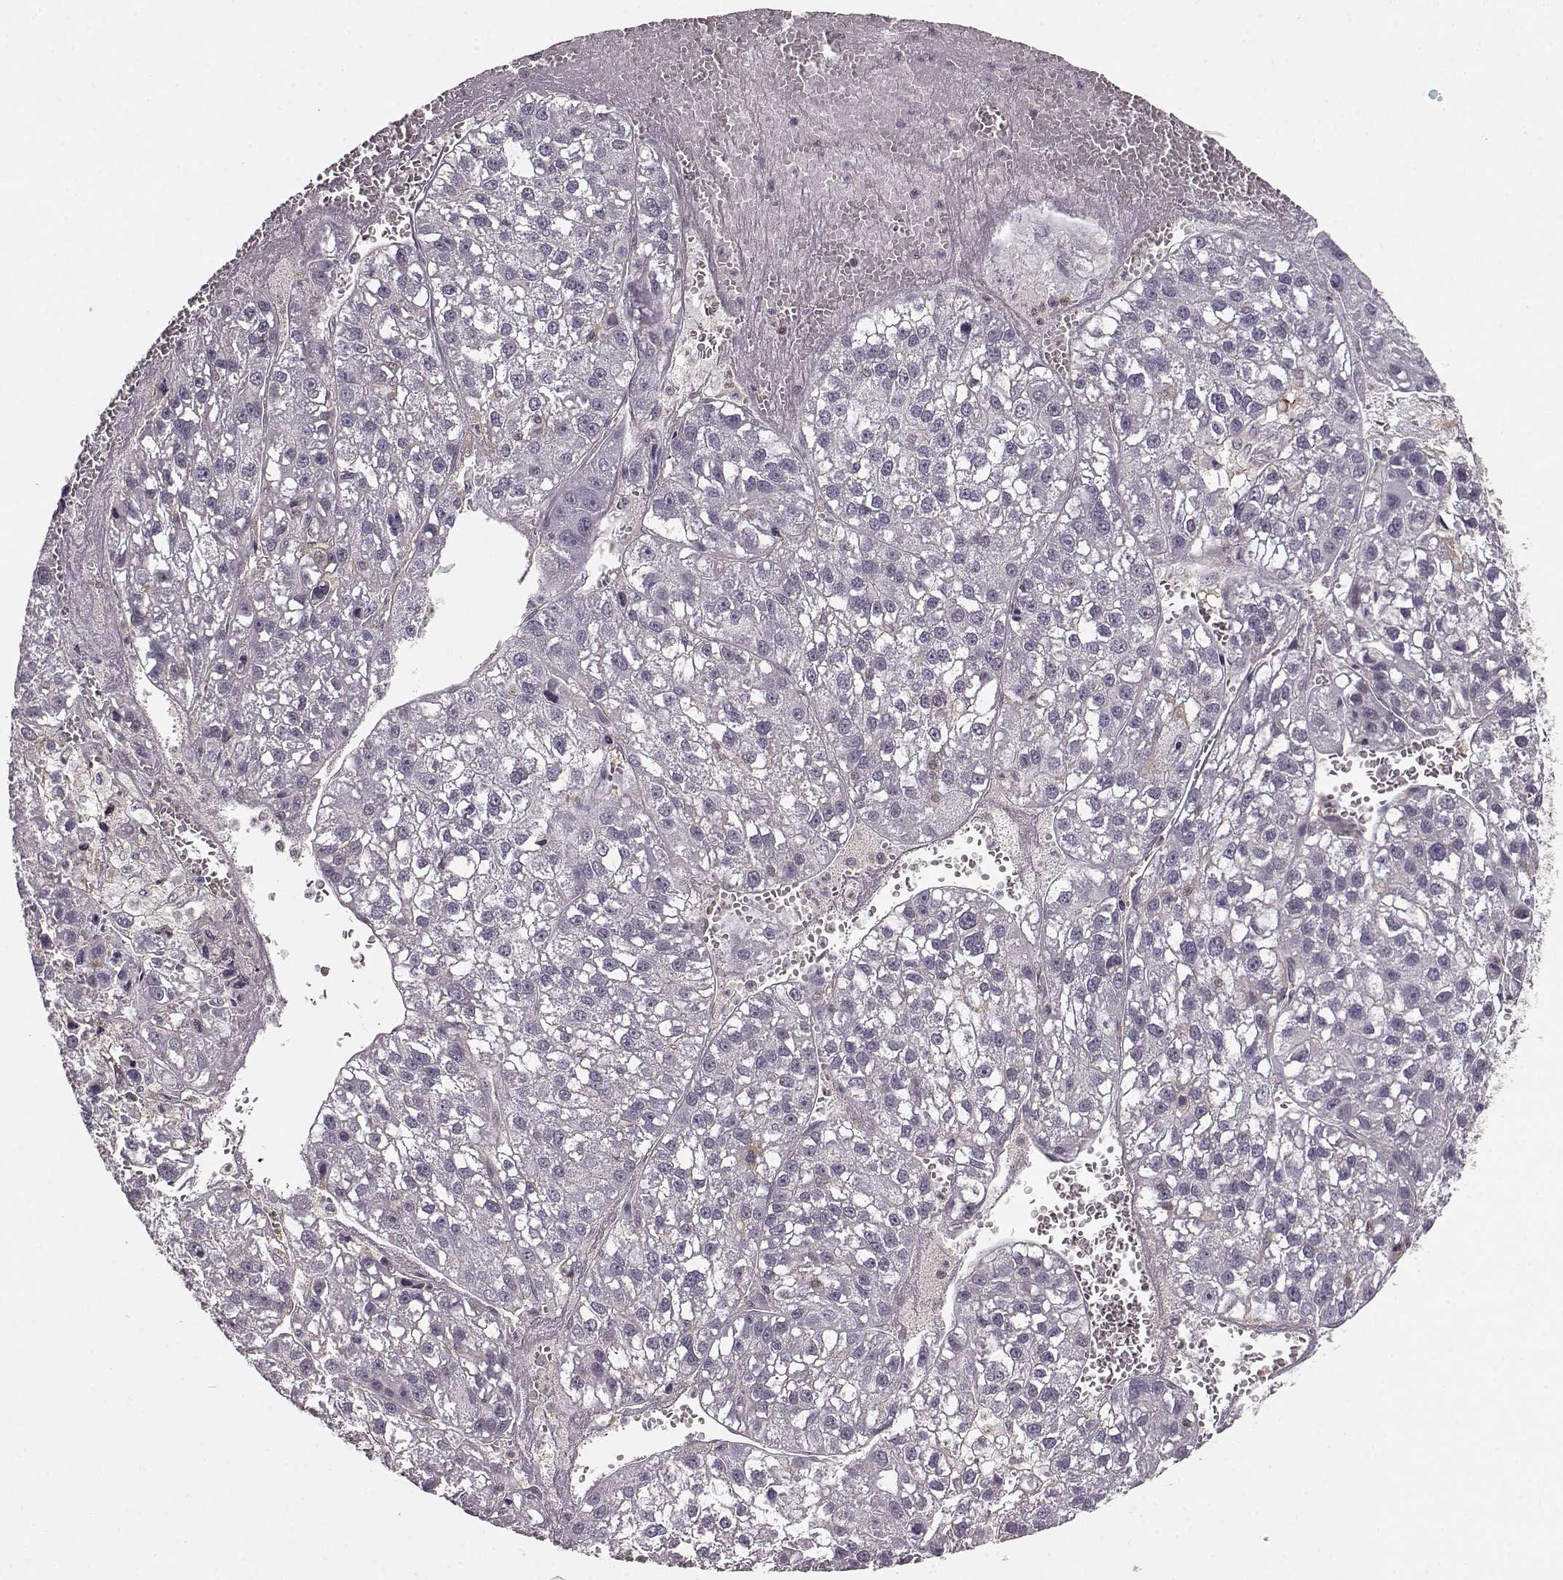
{"staining": {"intensity": "negative", "quantity": "none", "location": "none"}, "tissue": "liver cancer", "cell_type": "Tumor cells", "image_type": "cancer", "snomed": [{"axis": "morphology", "description": "Carcinoma, Hepatocellular, NOS"}, {"axis": "topography", "description": "Liver"}], "caption": "IHC micrograph of neoplastic tissue: liver cancer stained with DAB displays no significant protein staining in tumor cells.", "gene": "MFSD1", "patient": {"sex": "female", "age": 70}}